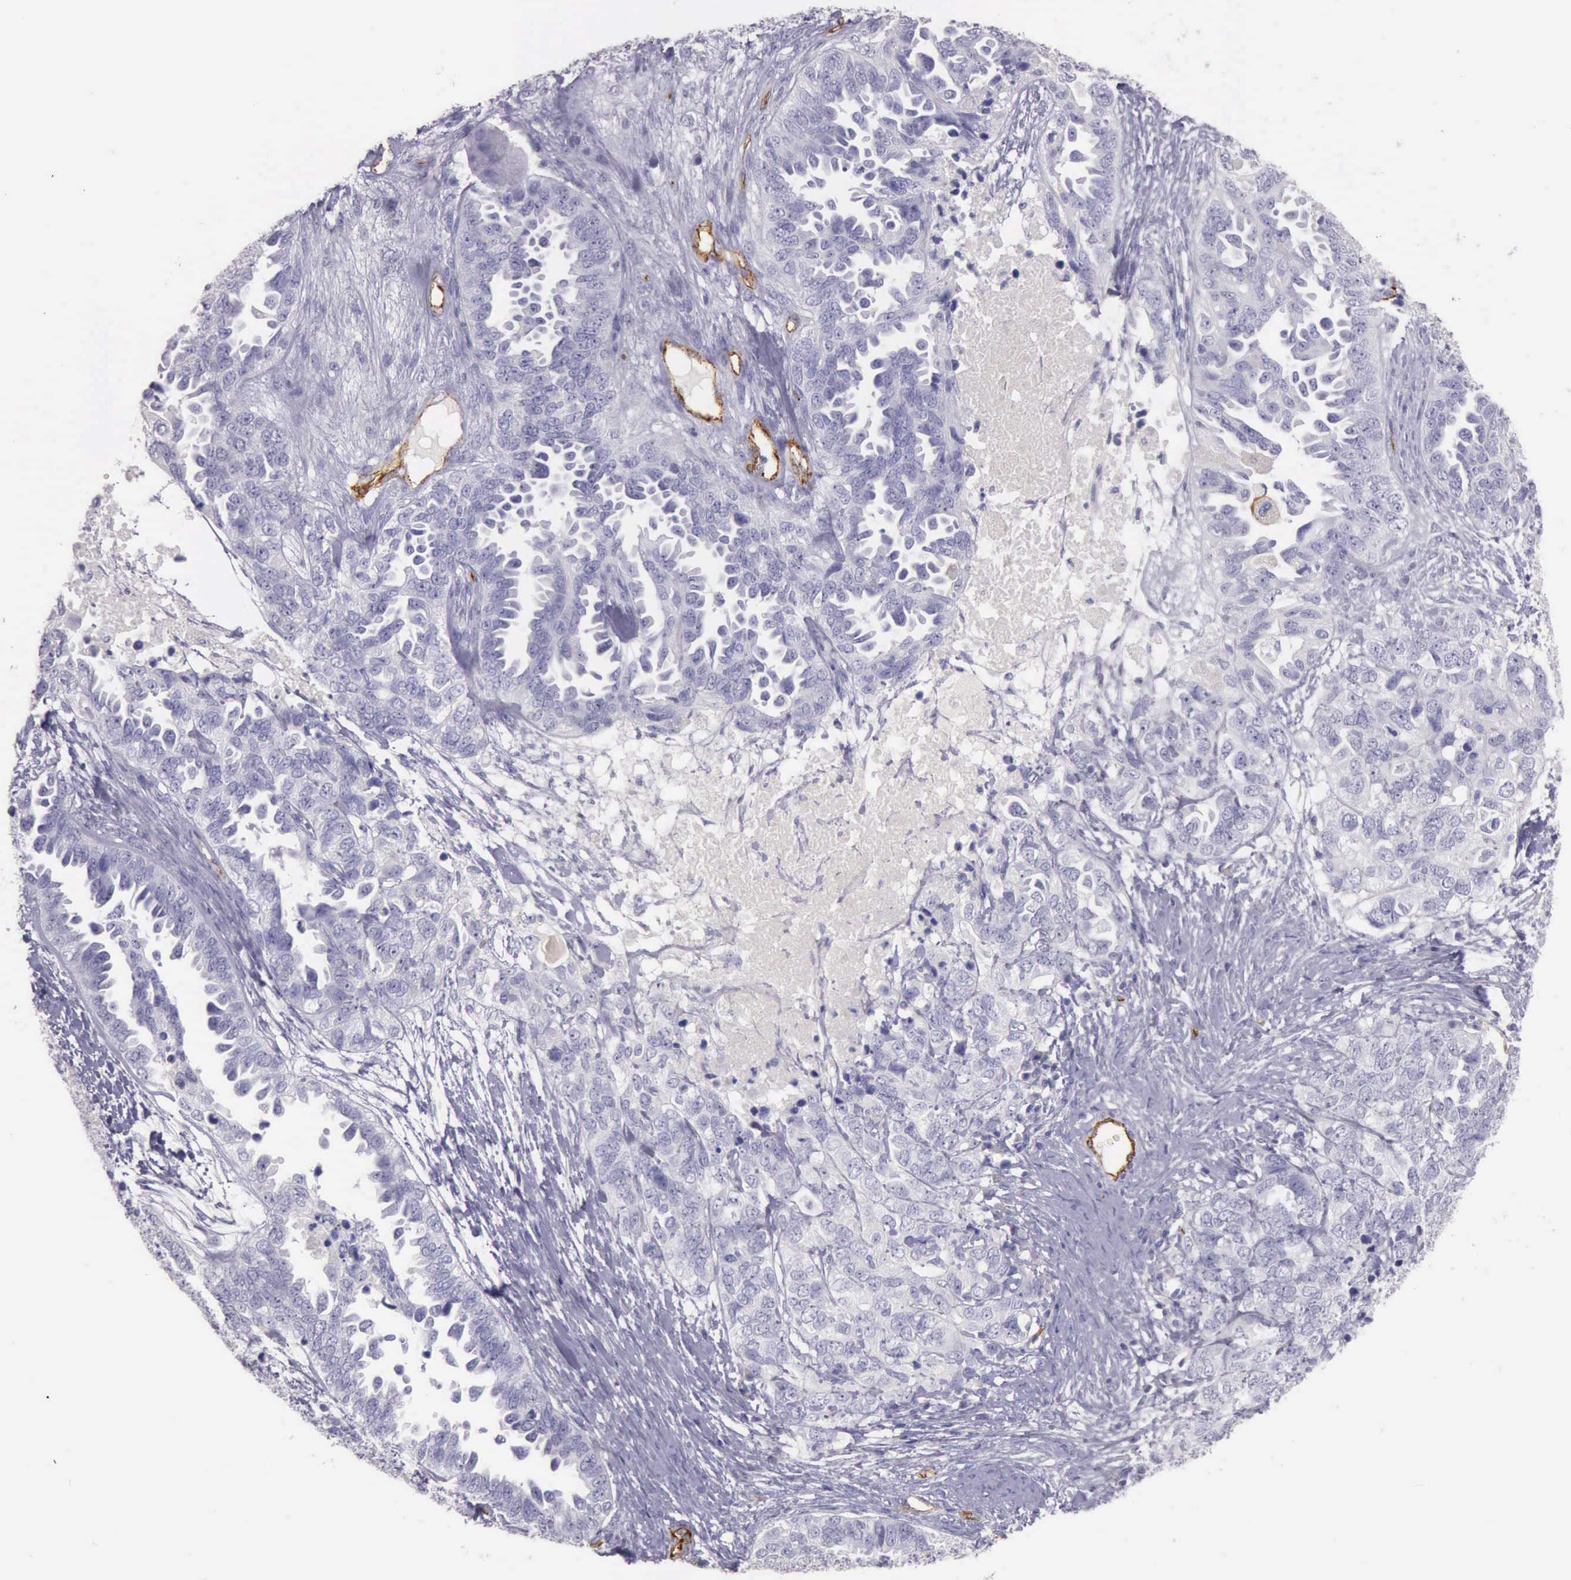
{"staining": {"intensity": "negative", "quantity": "none", "location": "none"}, "tissue": "ovarian cancer", "cell_type": "Tumor cells", "image_type": "cancer", "snomed": [{"axis": "morphology", "description": "Cystadenocarcinoma, serous, NOS"}, {"axis": "topography", "description": "Ovary"}], "caption": "The histopathology image reveals no staining of tumor cells in ovarian cancer (serous cystadenocarcinoma).", "gene": "TCEANC", "patient": {"sex": "female", "age": 82}}